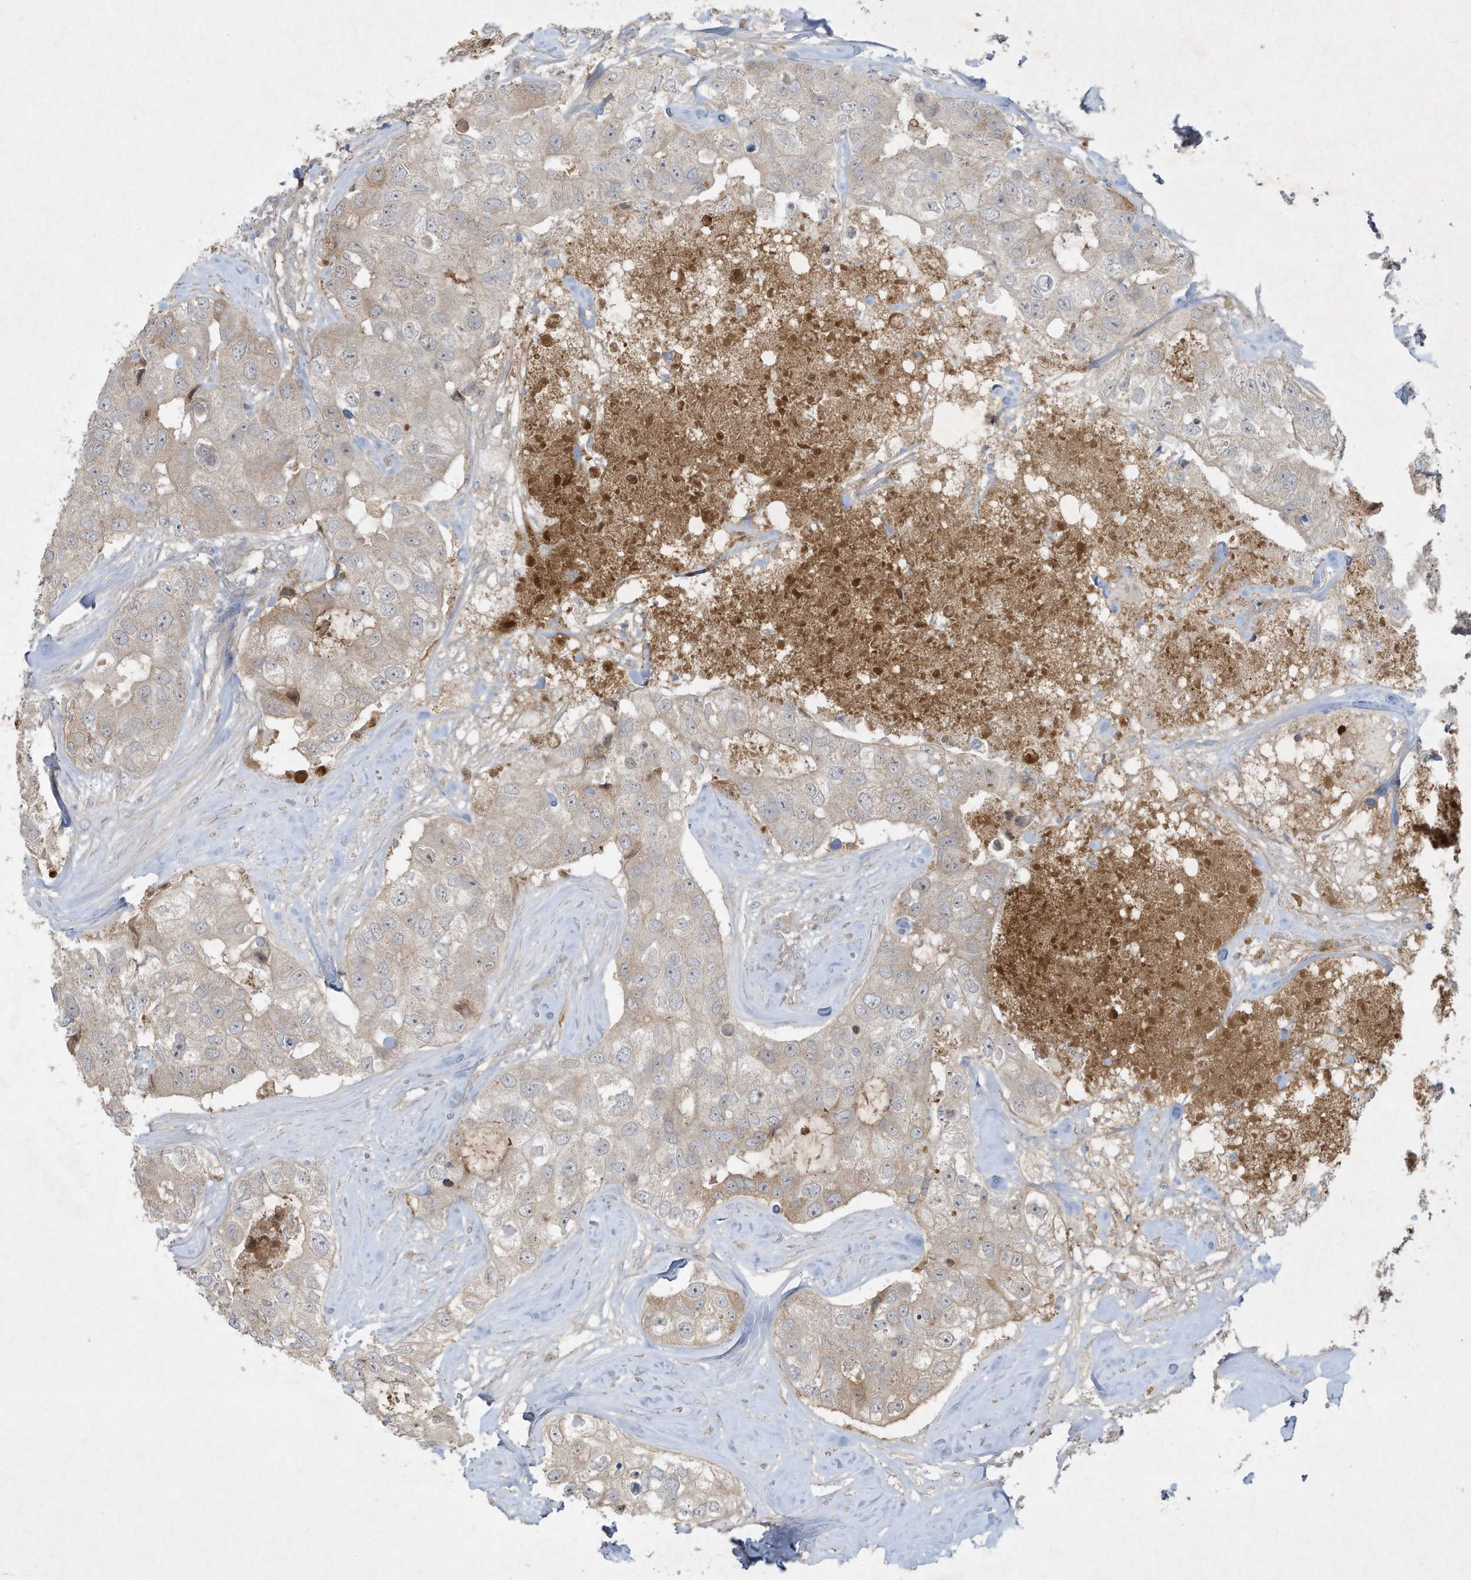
{"staining": {"intensity": "weak", "quantity": ">75%", "location": "cytoplasmic/membranous"}, "tissue": "breast cancer", "cell_type": "Tumor cells", "image_type": "cancer", "snomed": [{"axis": "morphology", "description": "Duct carcinoma"}, {"axis": "topography", "description": "Breast"}], "caption": "Immunohistochemical staining of infiltrating ductal carcinoma (breast) reveals low levels of weak cytoplasmic/membranous expression in approximately >75% of tumor cells.", "gene": "FETUB", "patient": {"sex": "female", "age": 62}}